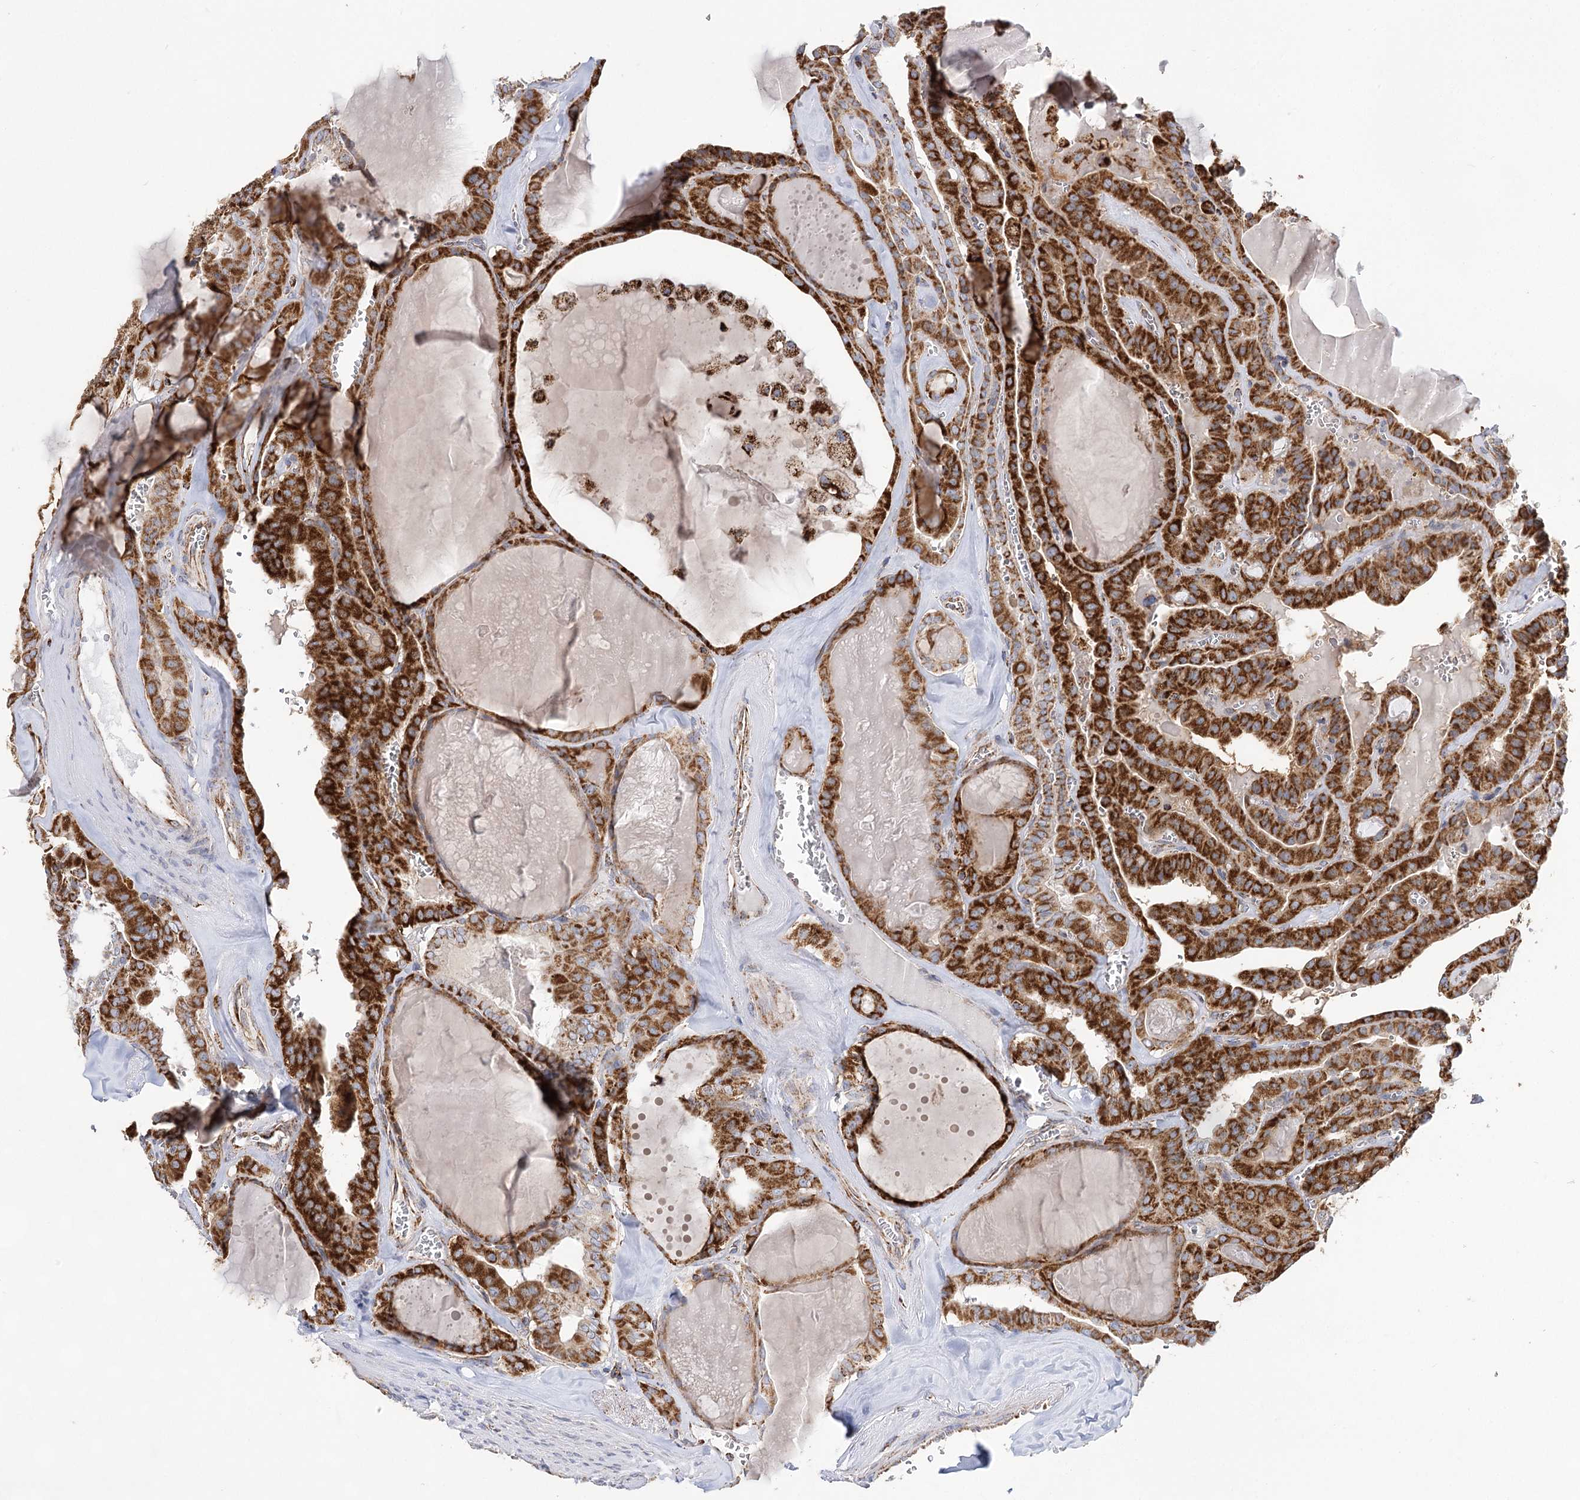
{"staining": {"intensity": "strong", "quantity": ">75%", "location": "cytoplasmic/membranous"}, "tissue": "thyroid cancer", "cell_type": "Tumor cells", "image_type": "cancer", "snomed": [{"axis": "morphology", "description": "Papillary adenocarcinoma, NOS"}, {"axis": "topography", "description": "Thyroid gland"}], "caption": "Thyroid papillary adenocarcinoma was stained to show a protein in brown. There is high levels of strong cytoplasmic/membranous positivity in approximately >75% of tumor cells. Nuclei are stained in blue.", "gene": "NADK2", "patient": {"sex": "male", "age": 52}}